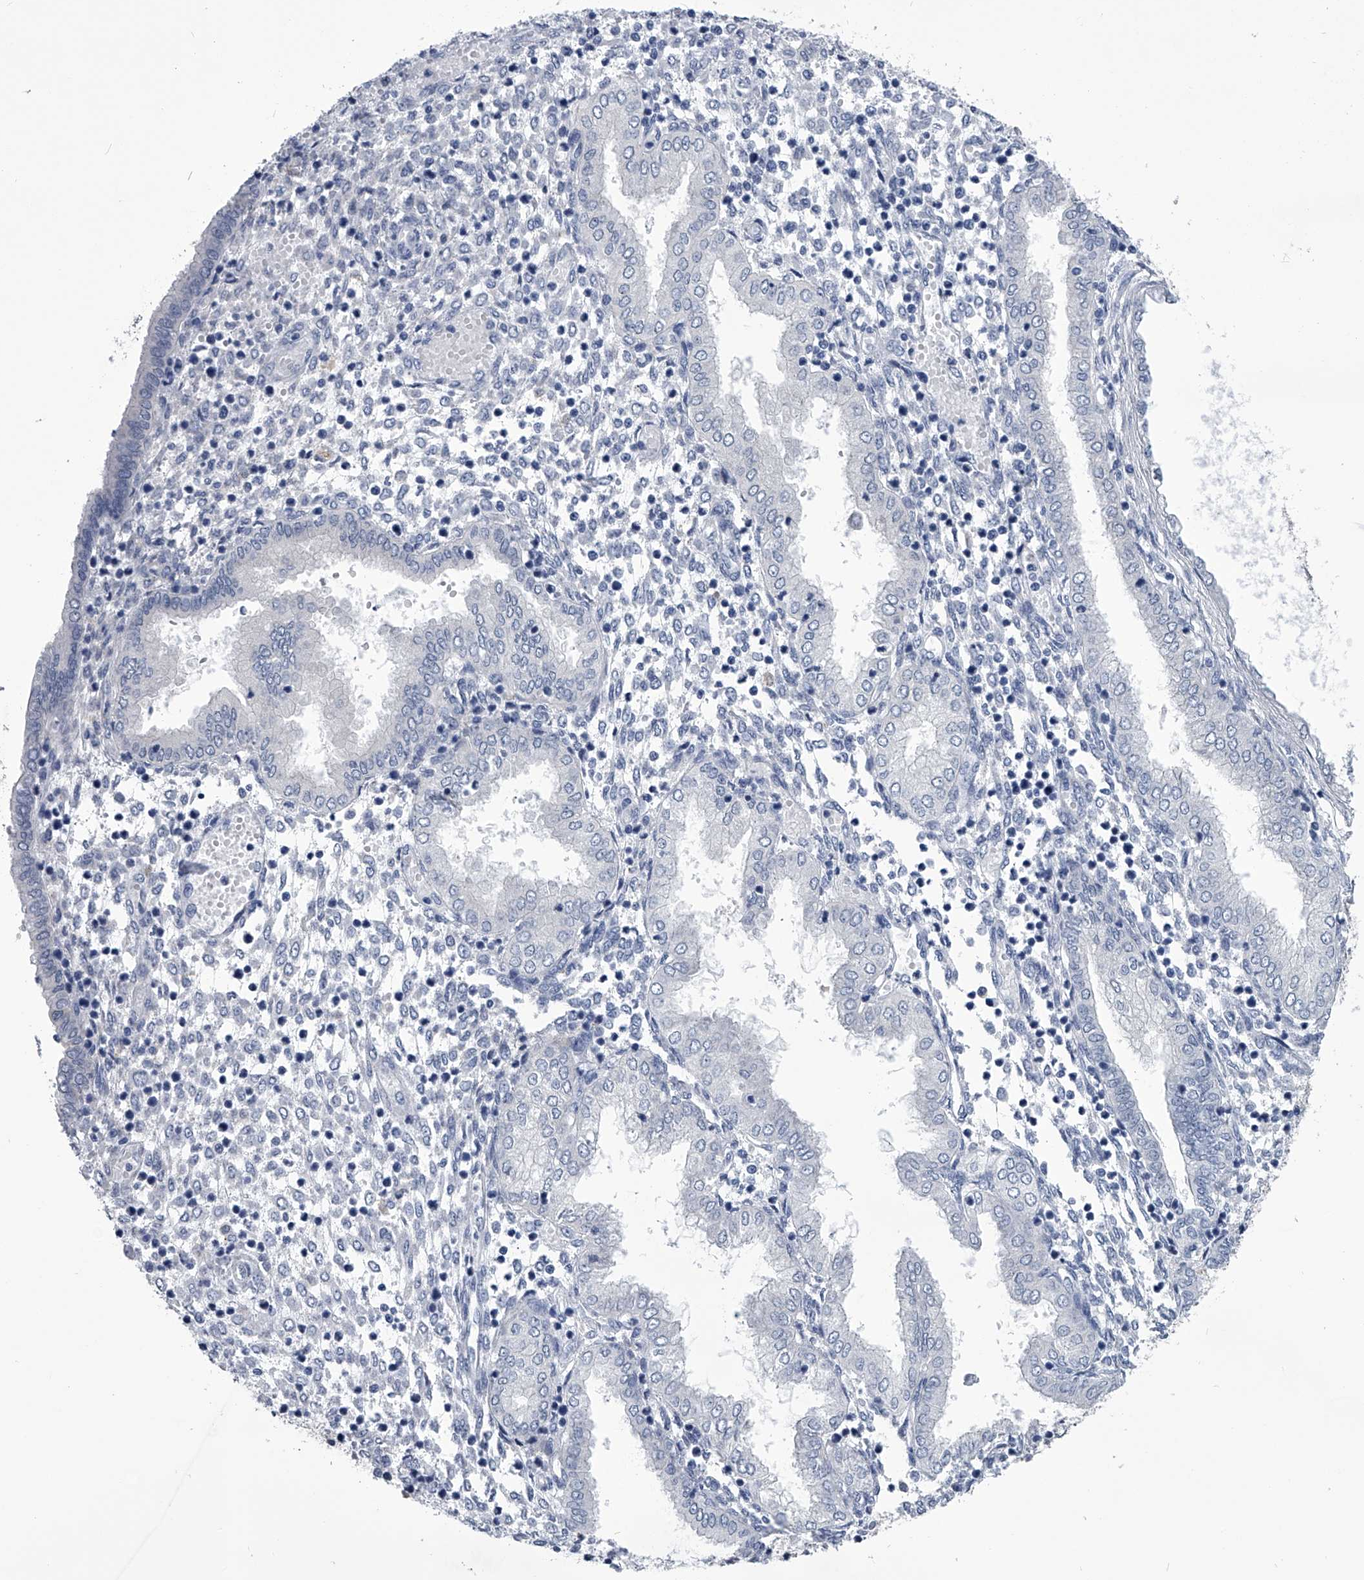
{"staining": {"intensity": "negative", "quantity": "none", "location": "none"}, "tissue": "endometrium", "cell_type": "Cells in endometrial stroma", "image_type": "normal", "snomed": [{"axis": "morphology", "description": "Normal tissue, NOS"}, {"axis": "topography", "description": "Endometrium"}], "caption": "Human endometrium stained for a protein using immunohistochemistry shows no staining in cells in endometrial stroma.", "gene": "PDXK", "patient": {"sex": "female", "age": 53}}